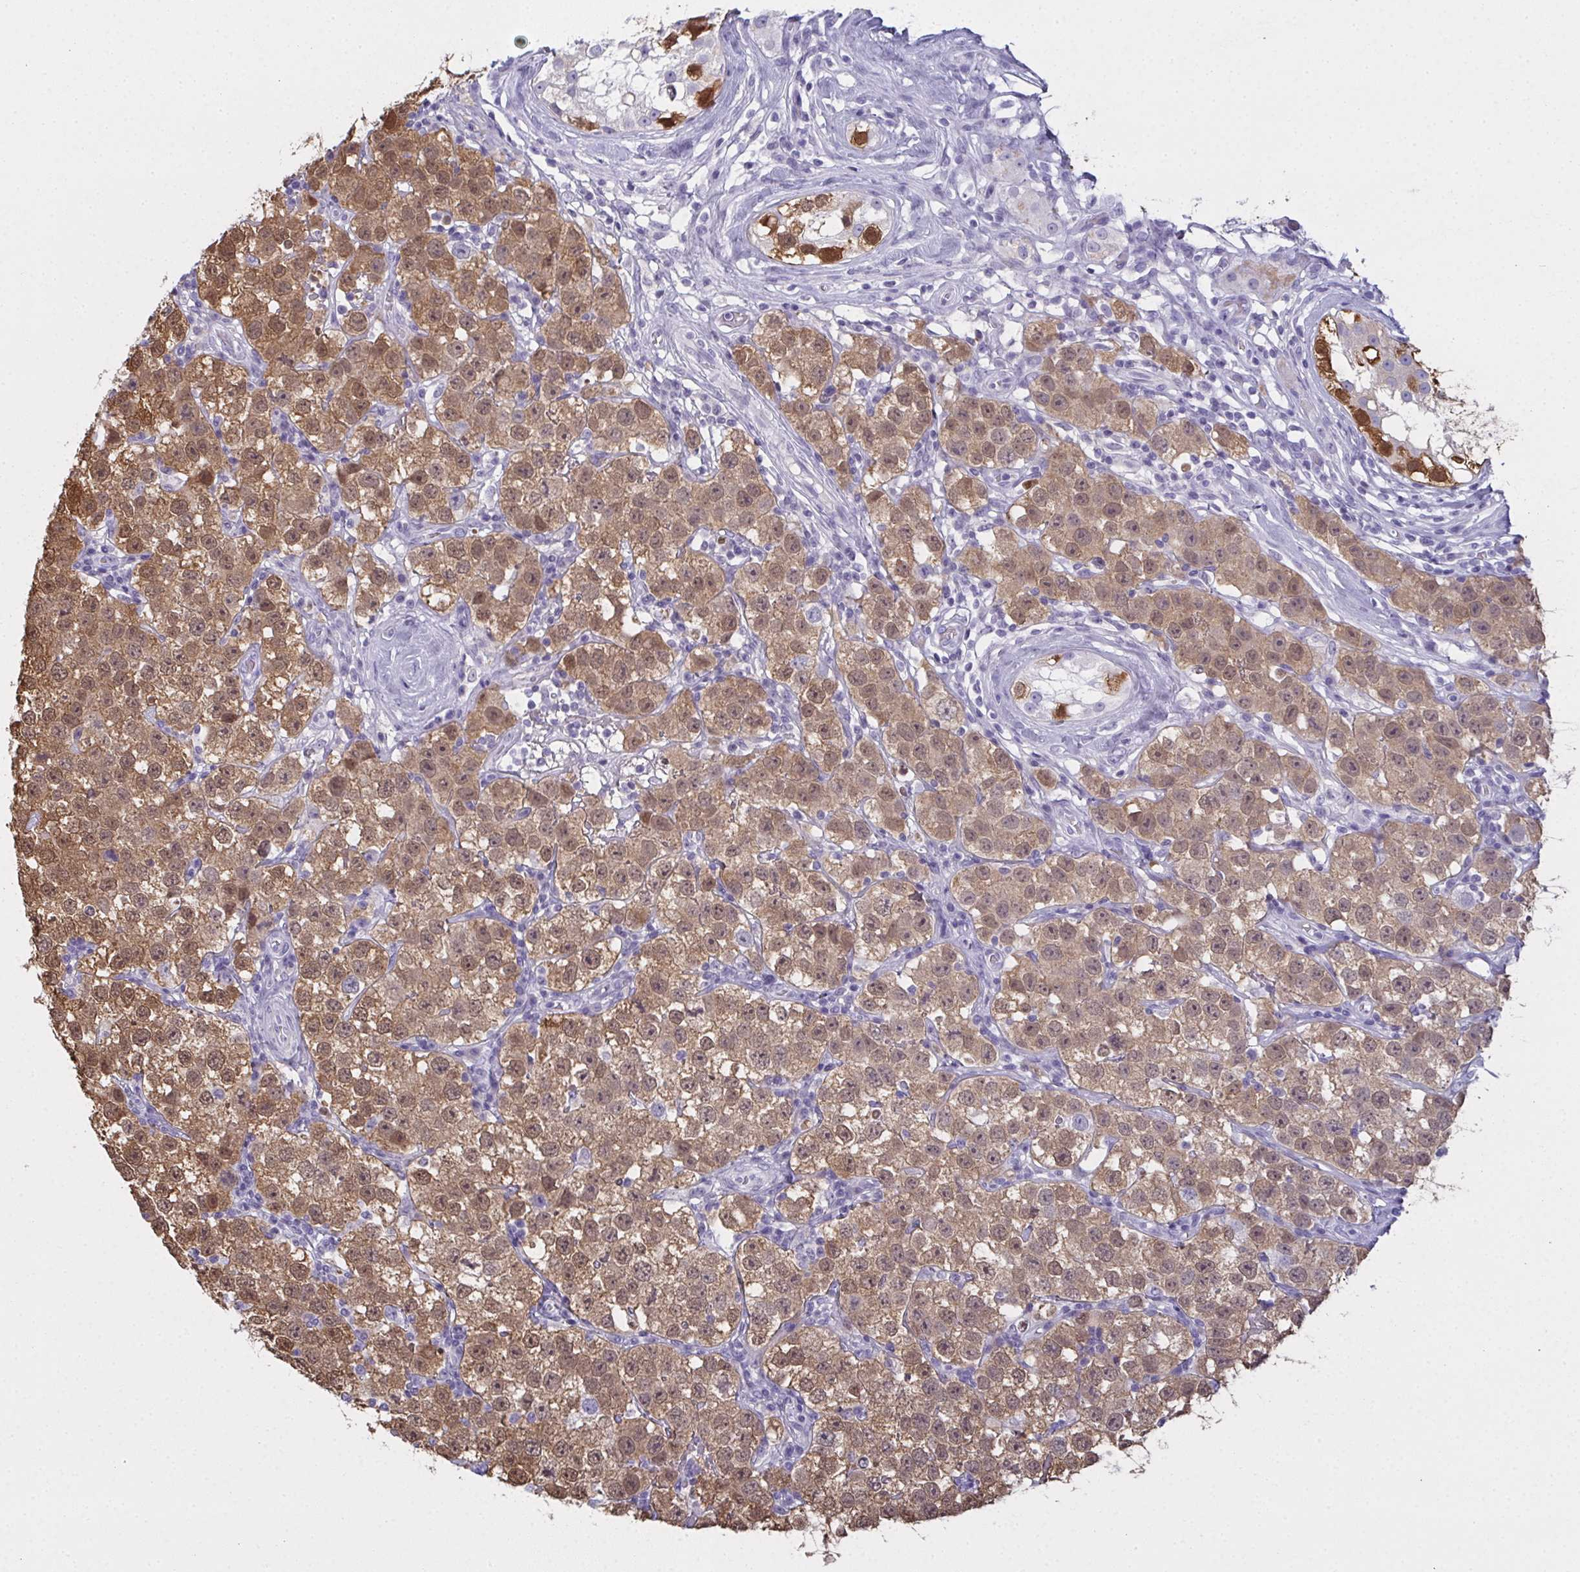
{"staining": {"intensity": "moderate", "quantity": ">75%", "location": "cytoplasmic/membranous,nuclear"}, "tissue": "testis cancer", "cell_type": "Tumor cells", "image_type": "cancer", "snomed": [{"axis": "morphology", "description": "Seminoma, NOS"}, {"axis": "topography", "description": "Testis"}], "caption": "Protein staining of testis cancer tissue exhibits moderate cytoplasmic/membranous and nuclear expression in approximately >75% of tumor cells. (IHC, brightfield microscopy, high magnification).", "gene": "SLC36A2", "patient": {"sex": "male", "age": 34}}